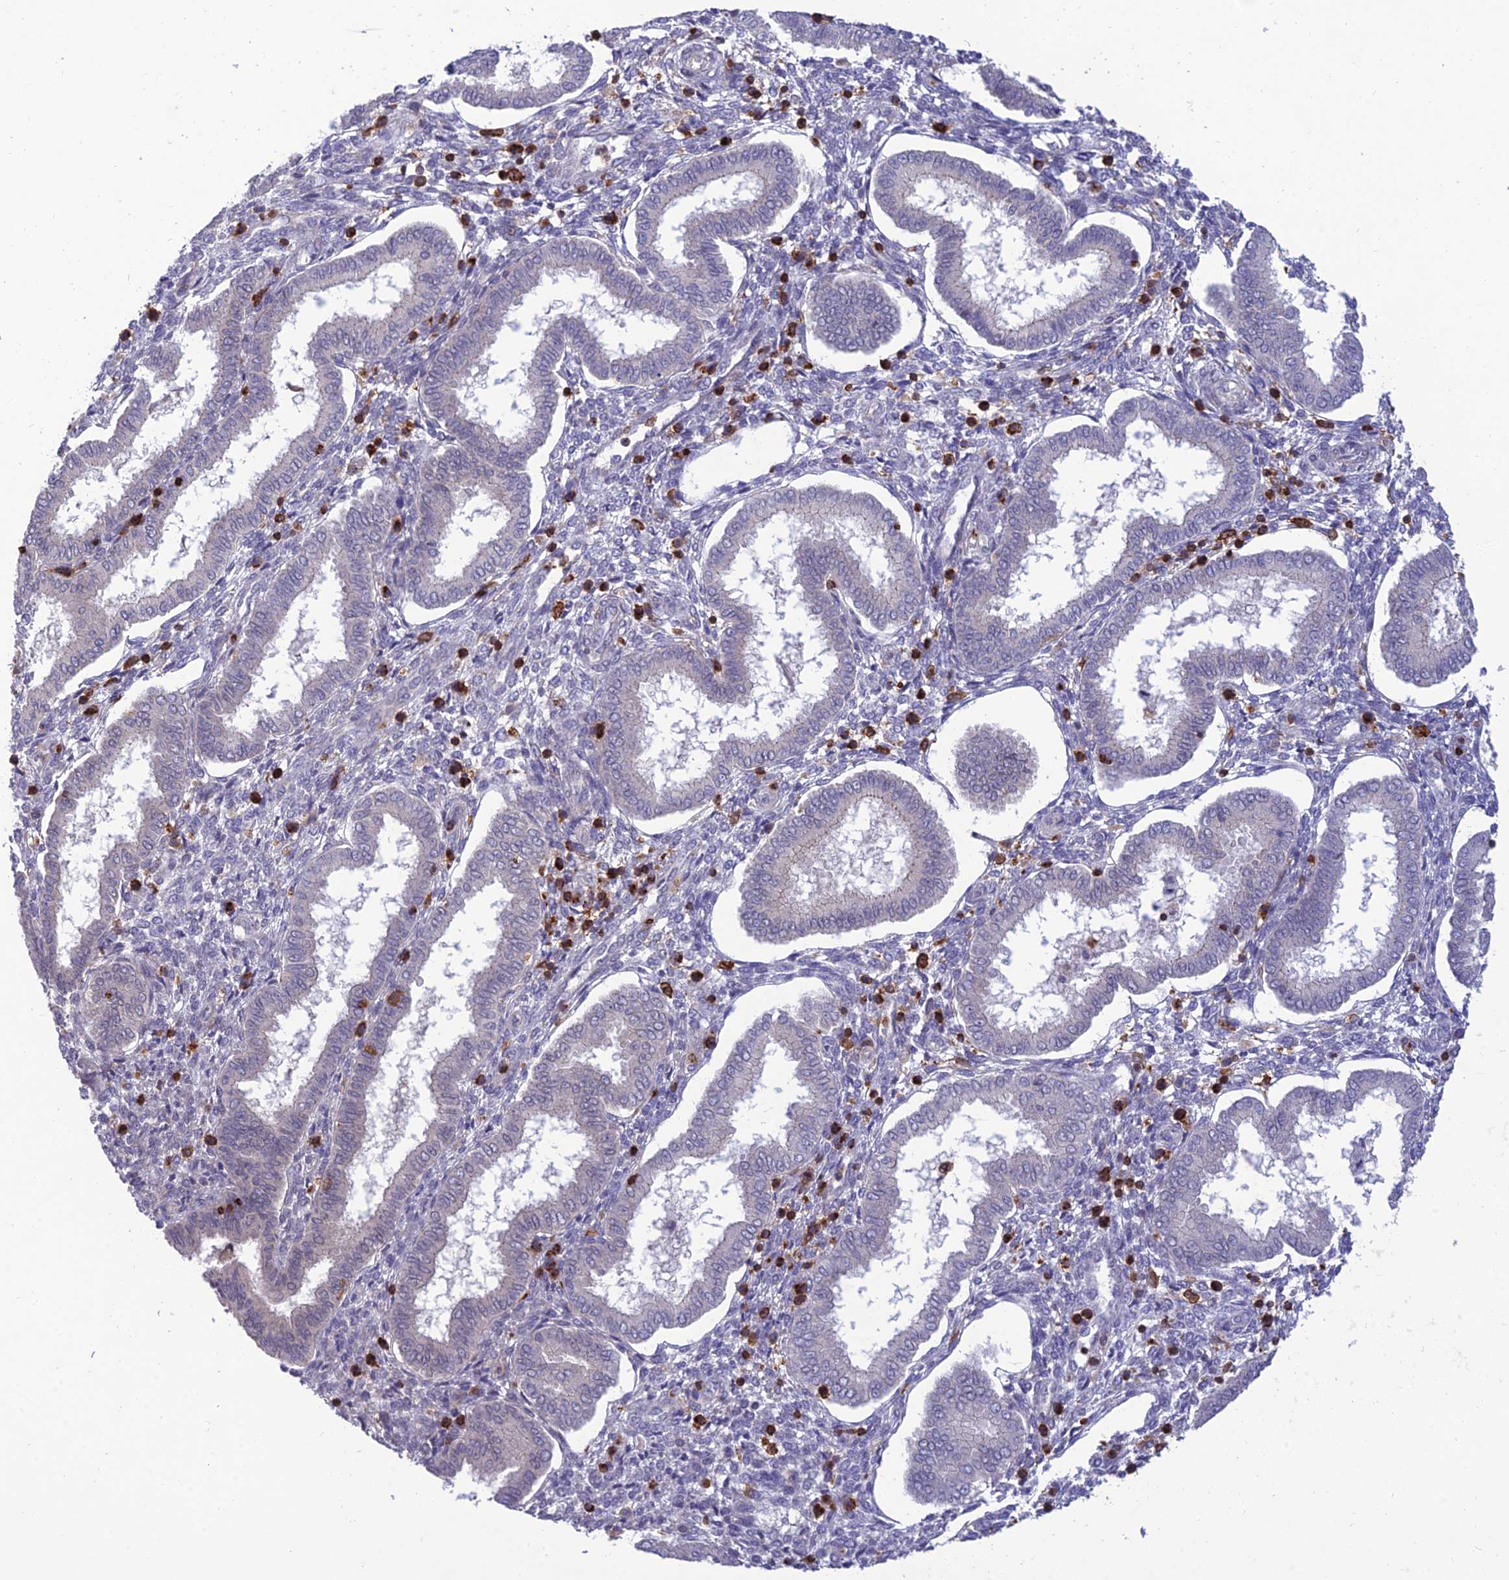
{"staining": {"intensity": "negative", "quantity": "none", "location": "none"}, "tissue": "endometrium", "cell_type": "Cells in endometrial stroma", "image_type": "normal", "snomed": [{"axis": "morphology", "description": "Normal tissue, NOS"}, {"axis": "topography", "description": "Endometrium"}], "caption": "This is an IHC histopathology image of benign human endometrium. There is no expression in cells in endometrial stroma.", "gene": "FAM76A", "patient": {"sex": "female", "age": 24}}